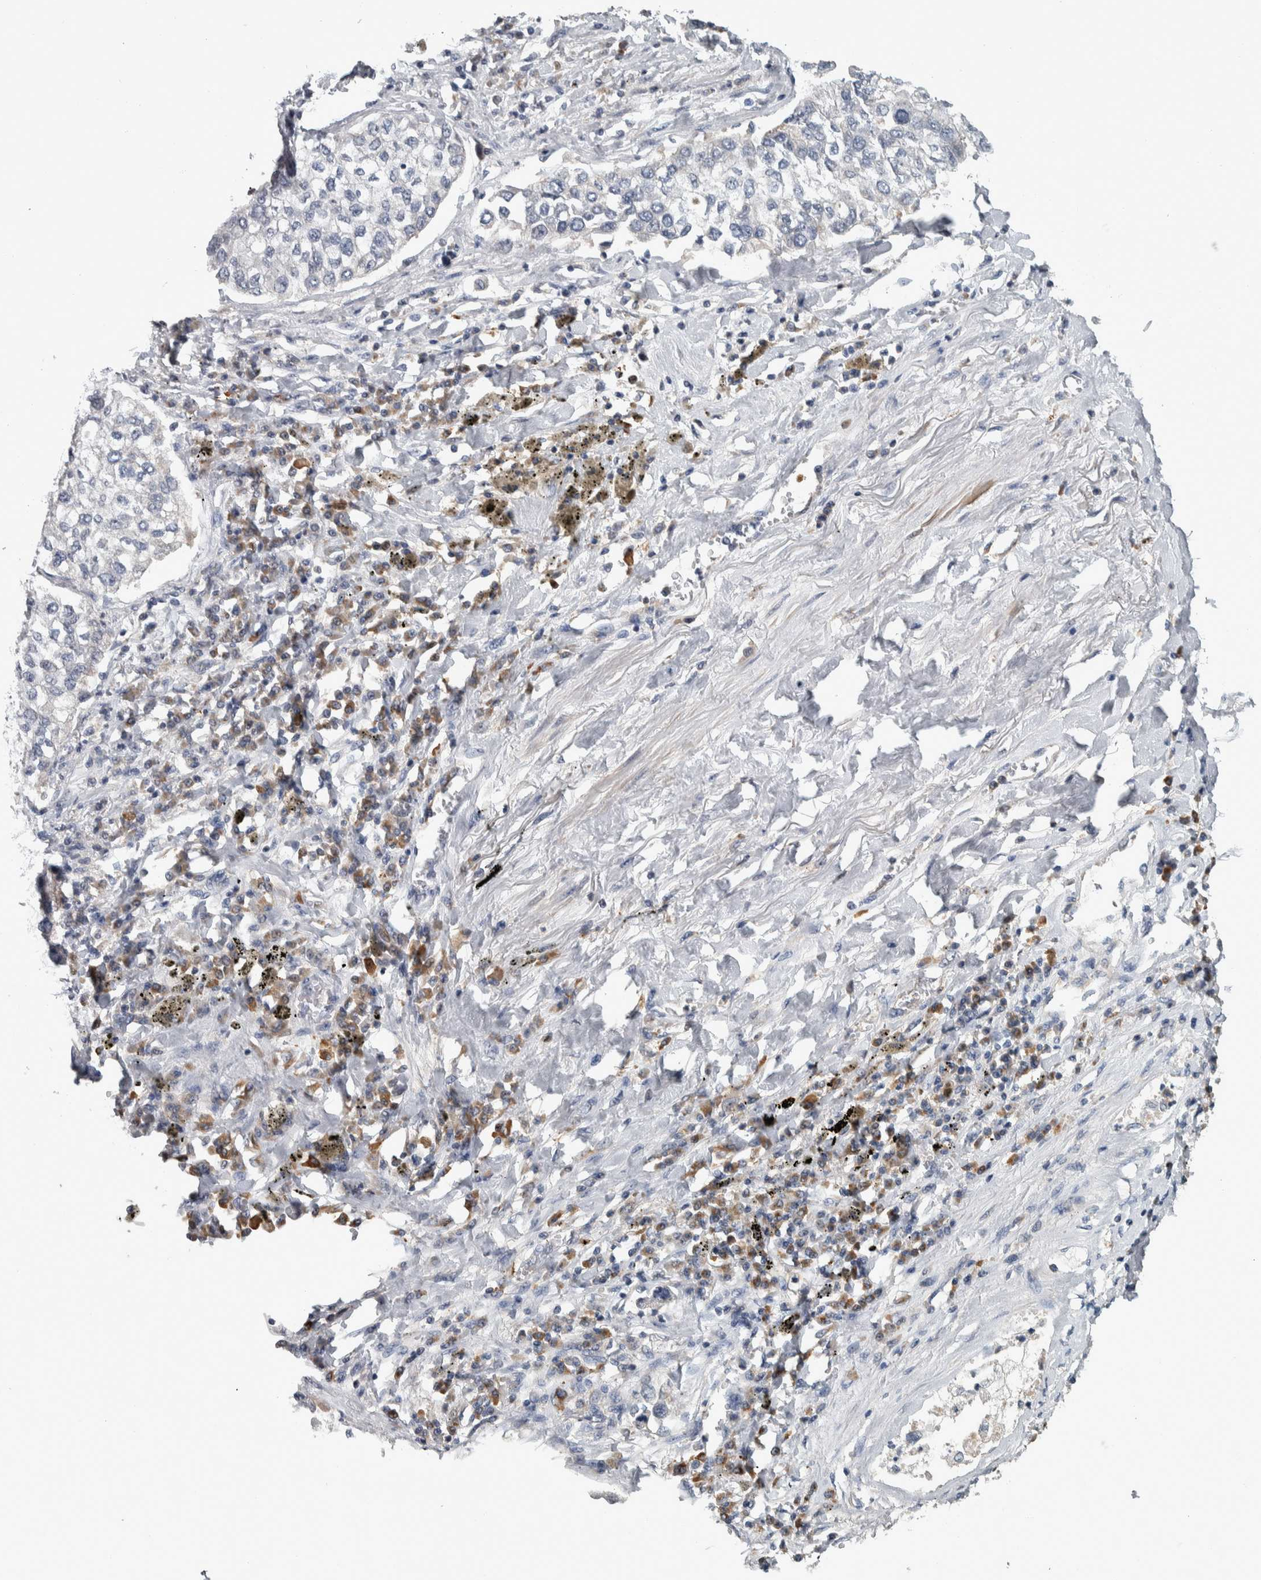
{"staining": {"intensity": "negative", "quantity": "none", "location": "none"}, "tissue": "lung cancer", "cell_type": "Tumor cells", "image_type": "cancer", "snomed": [{"axis": "morphology", "description": "Inflammation, NOS"}, {"axis": "morphology", "description": "Adenocarcinoma, NOS"}, {"axis": "topography", "description": "Lung"}], "caption": "Immunohistochemistry (IHC) of lung cancer shows no positivity in tumor cells.", "gene": "CAVIN4", "patient": {"sex": "male", "age": 63}}